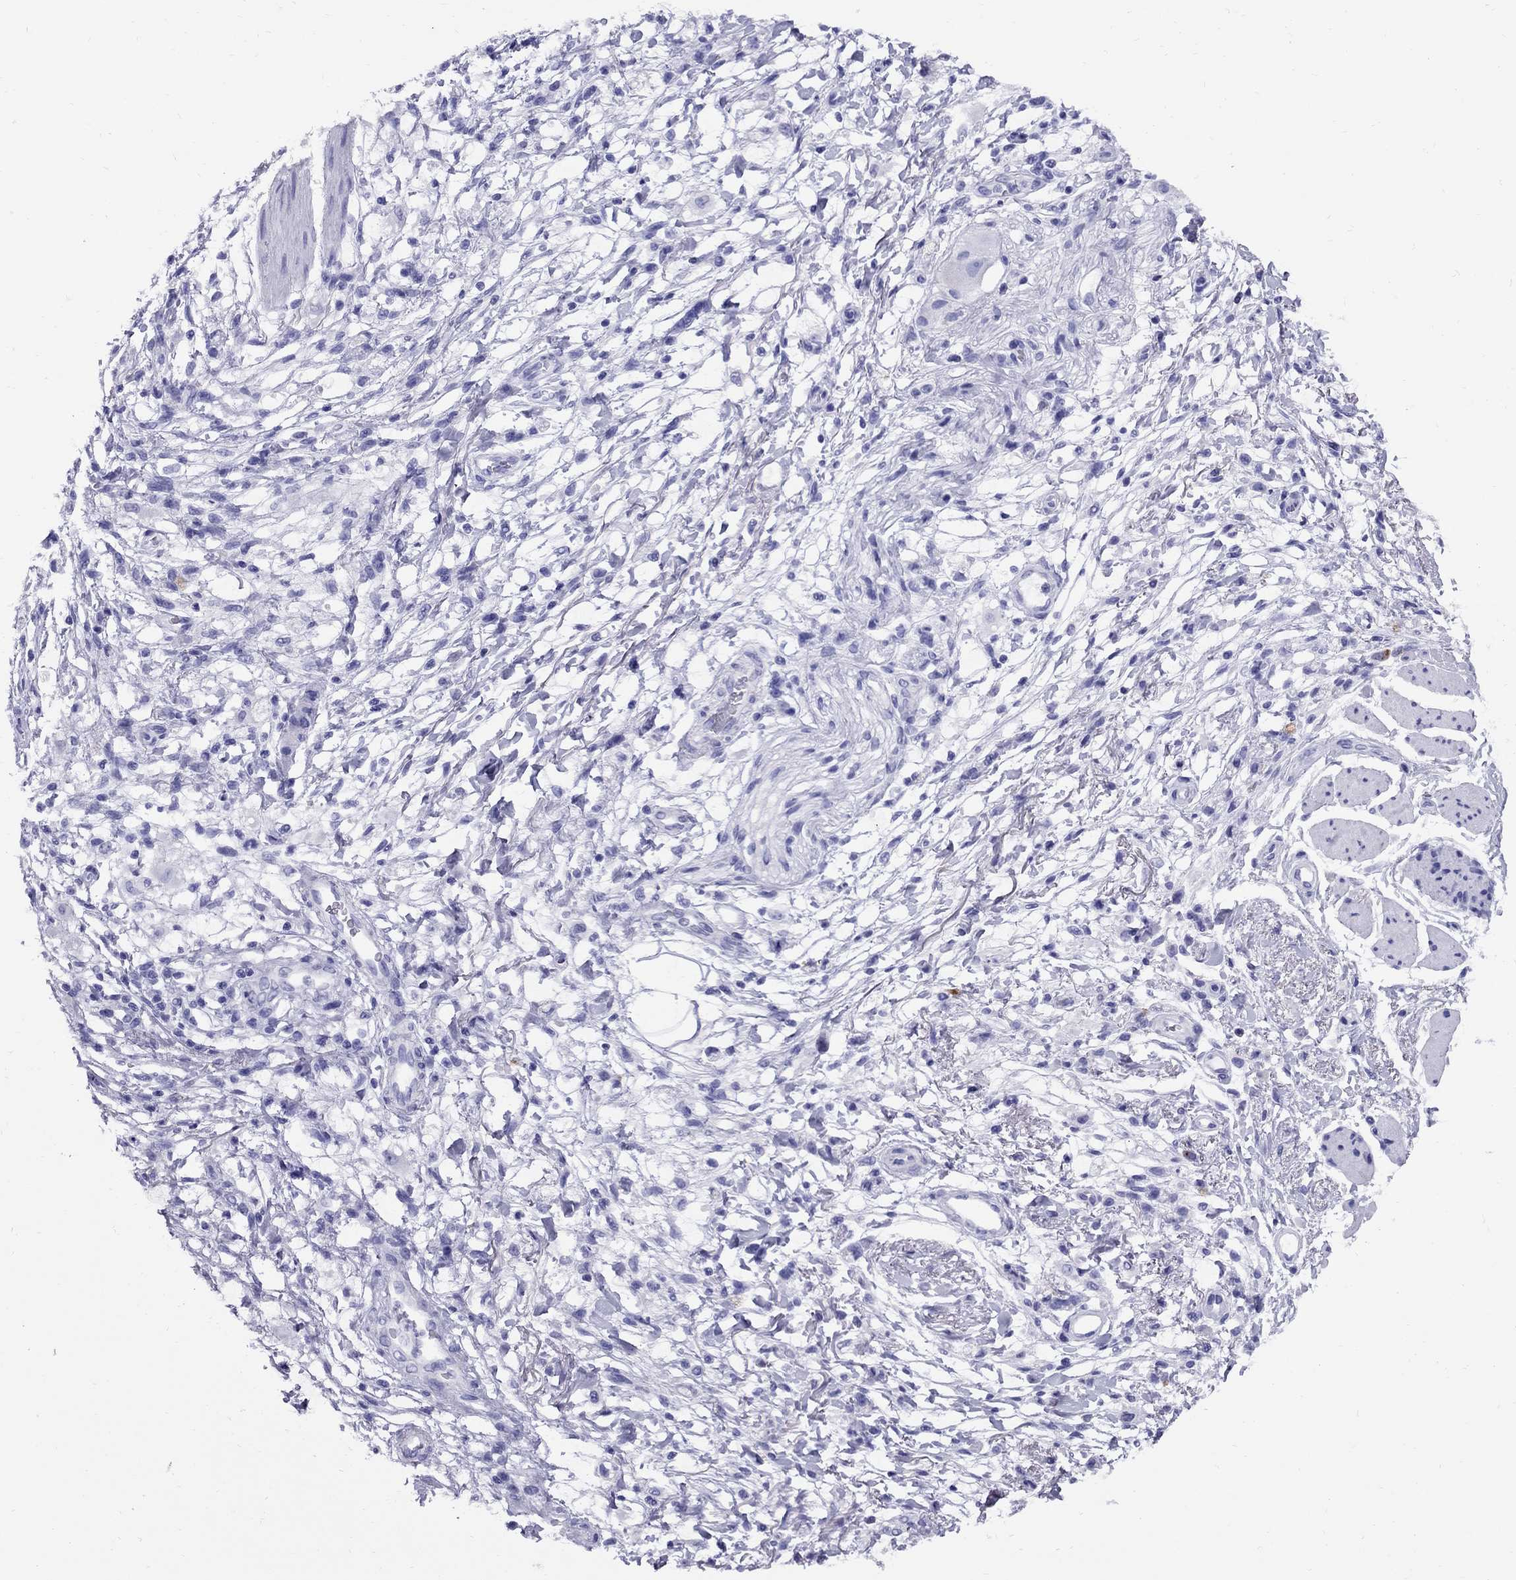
{"staining": {"intensity": "negative", "quantity": "none", "location": "none"}, "tissue": "stomach cancer", "cell_type": "Tumor cells", "image_type": "cancer", "snomed": [{"axis": "morphology", "description": "Adenocarcinoma, NOS"}, {"axis": "topography", "description": "Stomach"}], "caption": "DAB (3,3'-diaminobenzidine) immunohistochemical staining of stomach cancer exhibits no significant positivity in tumor cells.", "gene": "AVPR1B", "patient": {"sex": "female", "age": 60}}